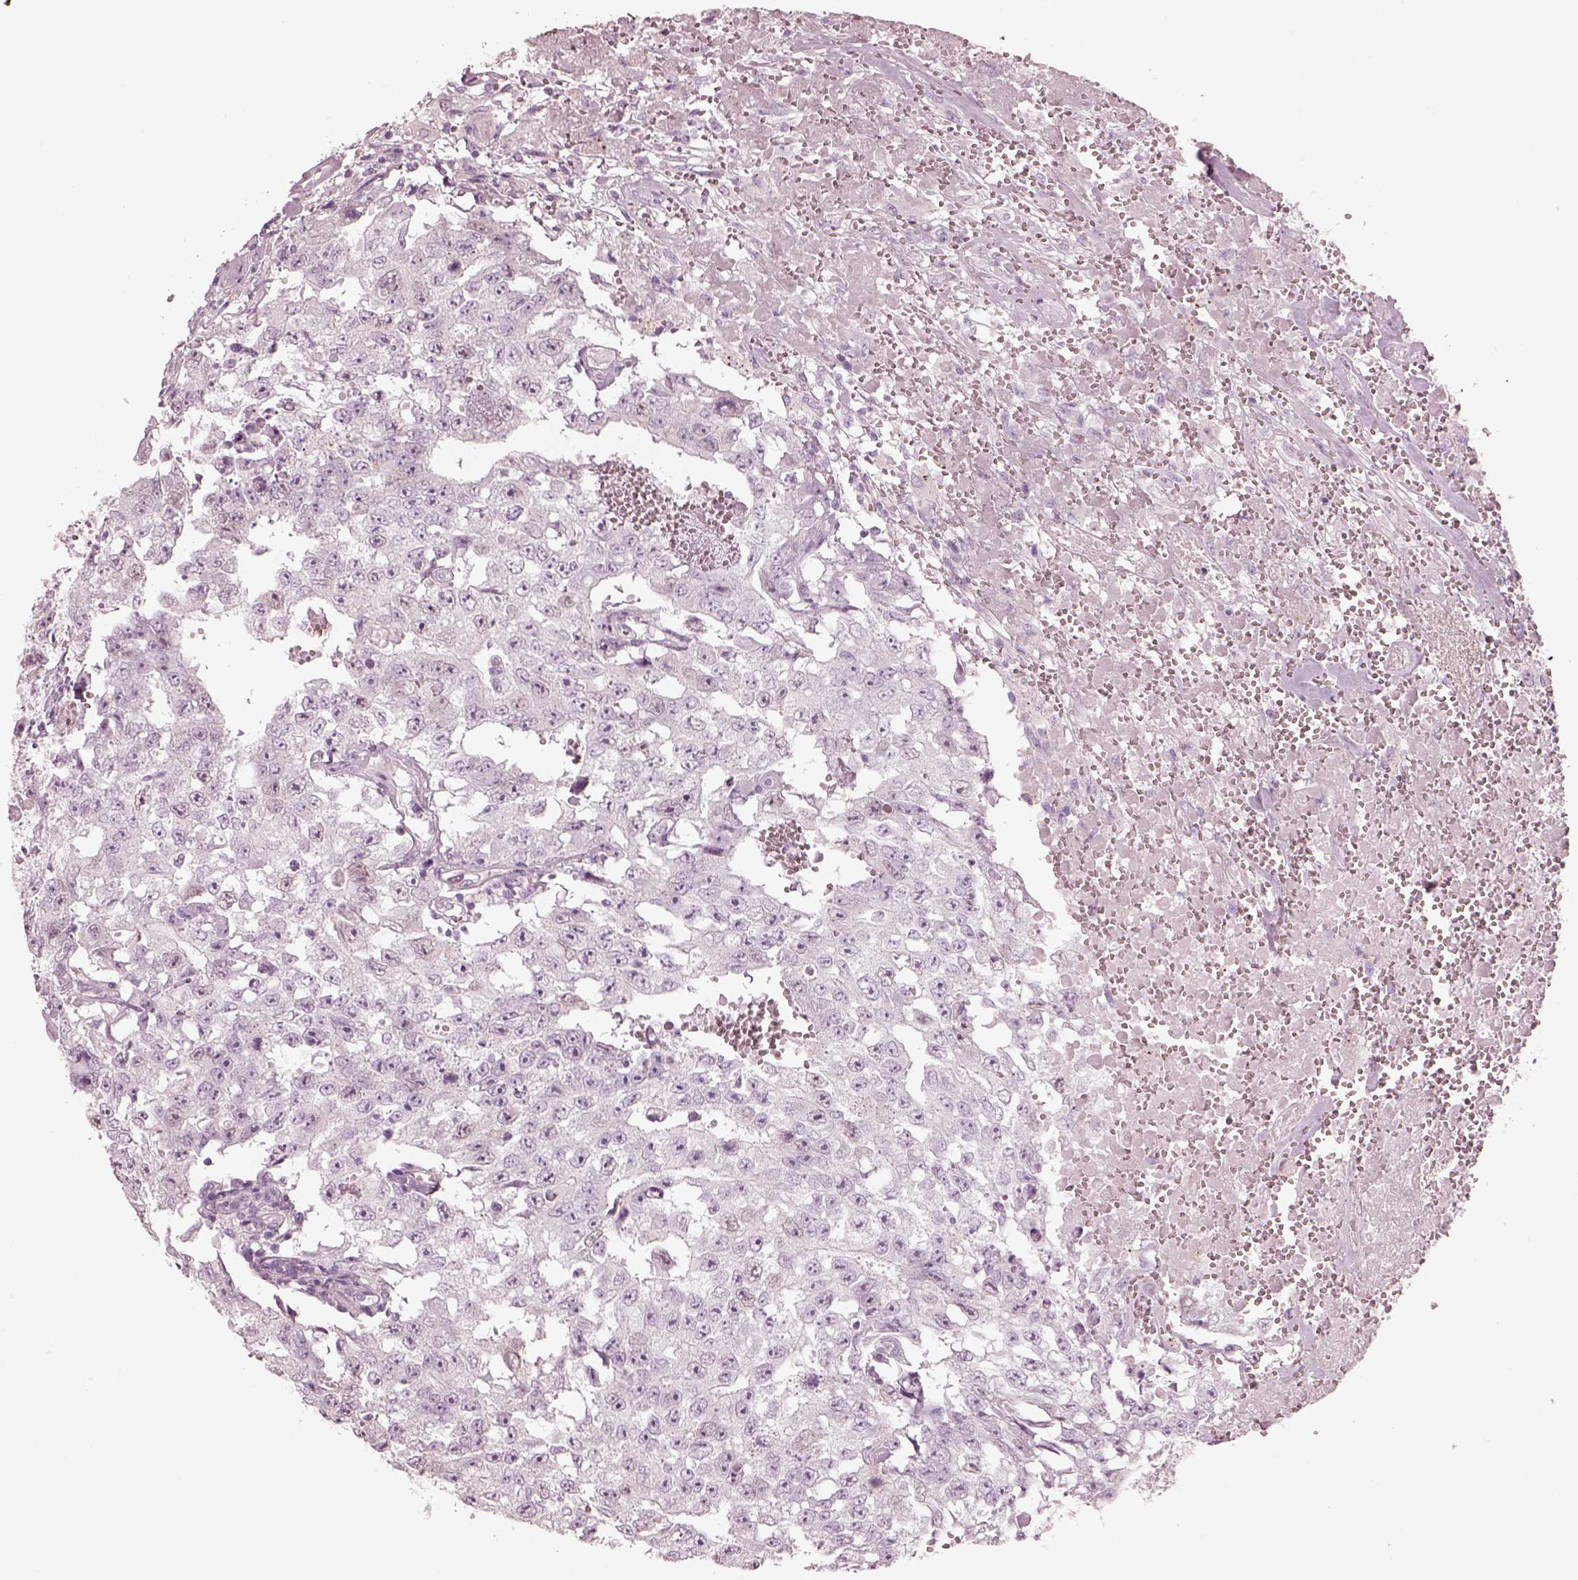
{"staining": {"intensity": "negative", "quantity": "none", "location": "none"}, "tissue": "testis cancer", "cell_type": "Tumor cells", "image_type": "cancer", "snomed": [{"axis": "morphology", "description": "Carcinoma, Embryonal, NOS"}, {"axis": "topography", "description": "Testis"}], "caption": "High power microscopy image of an IHC image of testis cancer, revealing no significant staining in tumor cells. (Stains: DAB IHC with hematoxylin counter stain, Microscopy: brightfield microscopy at high magnification).", "gene": "KRTAP24-1", "patient": {"sex": "male", "age": 36}}